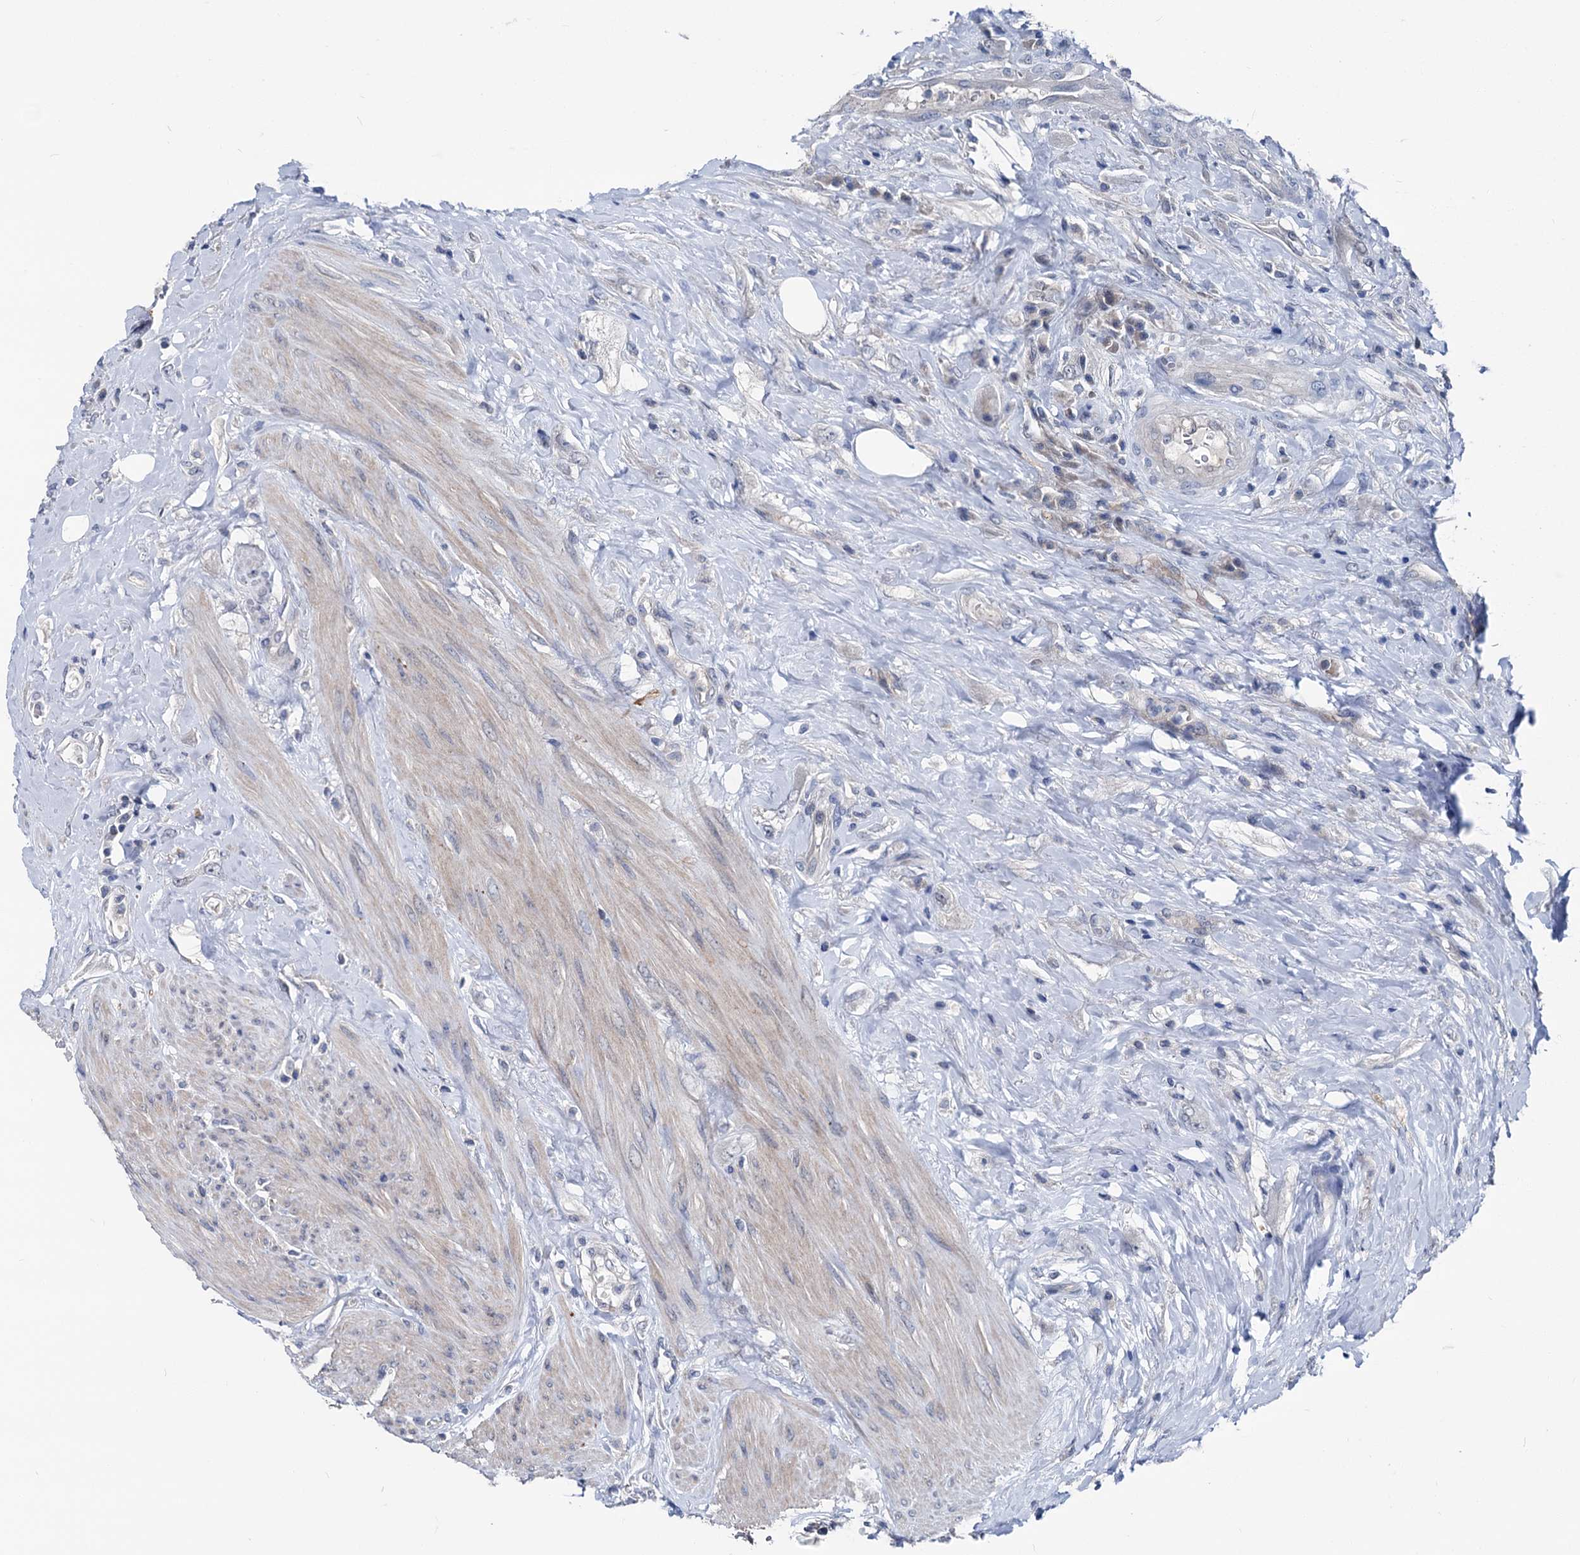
{"staining": {"intensity": "negative", "quantity": "none", "location": "none"}, "tissue": "urothelial cancer", "cell_type": "Tumor cells", "image_type": "cancer", "snomed": [{"axis": "morphology", "description": "Urothelial carcinoma, High grade"}, {"axis": "topography", "description": "Urinary bladder"}], "caption": "This is an immunohistochemistry (IHC) histopathology image of human urothelial carcinoma (high-grade). There is no positivity in tumor cells.", "gene": "GLO1", "patient": {"sex": "male", "age": 74}}